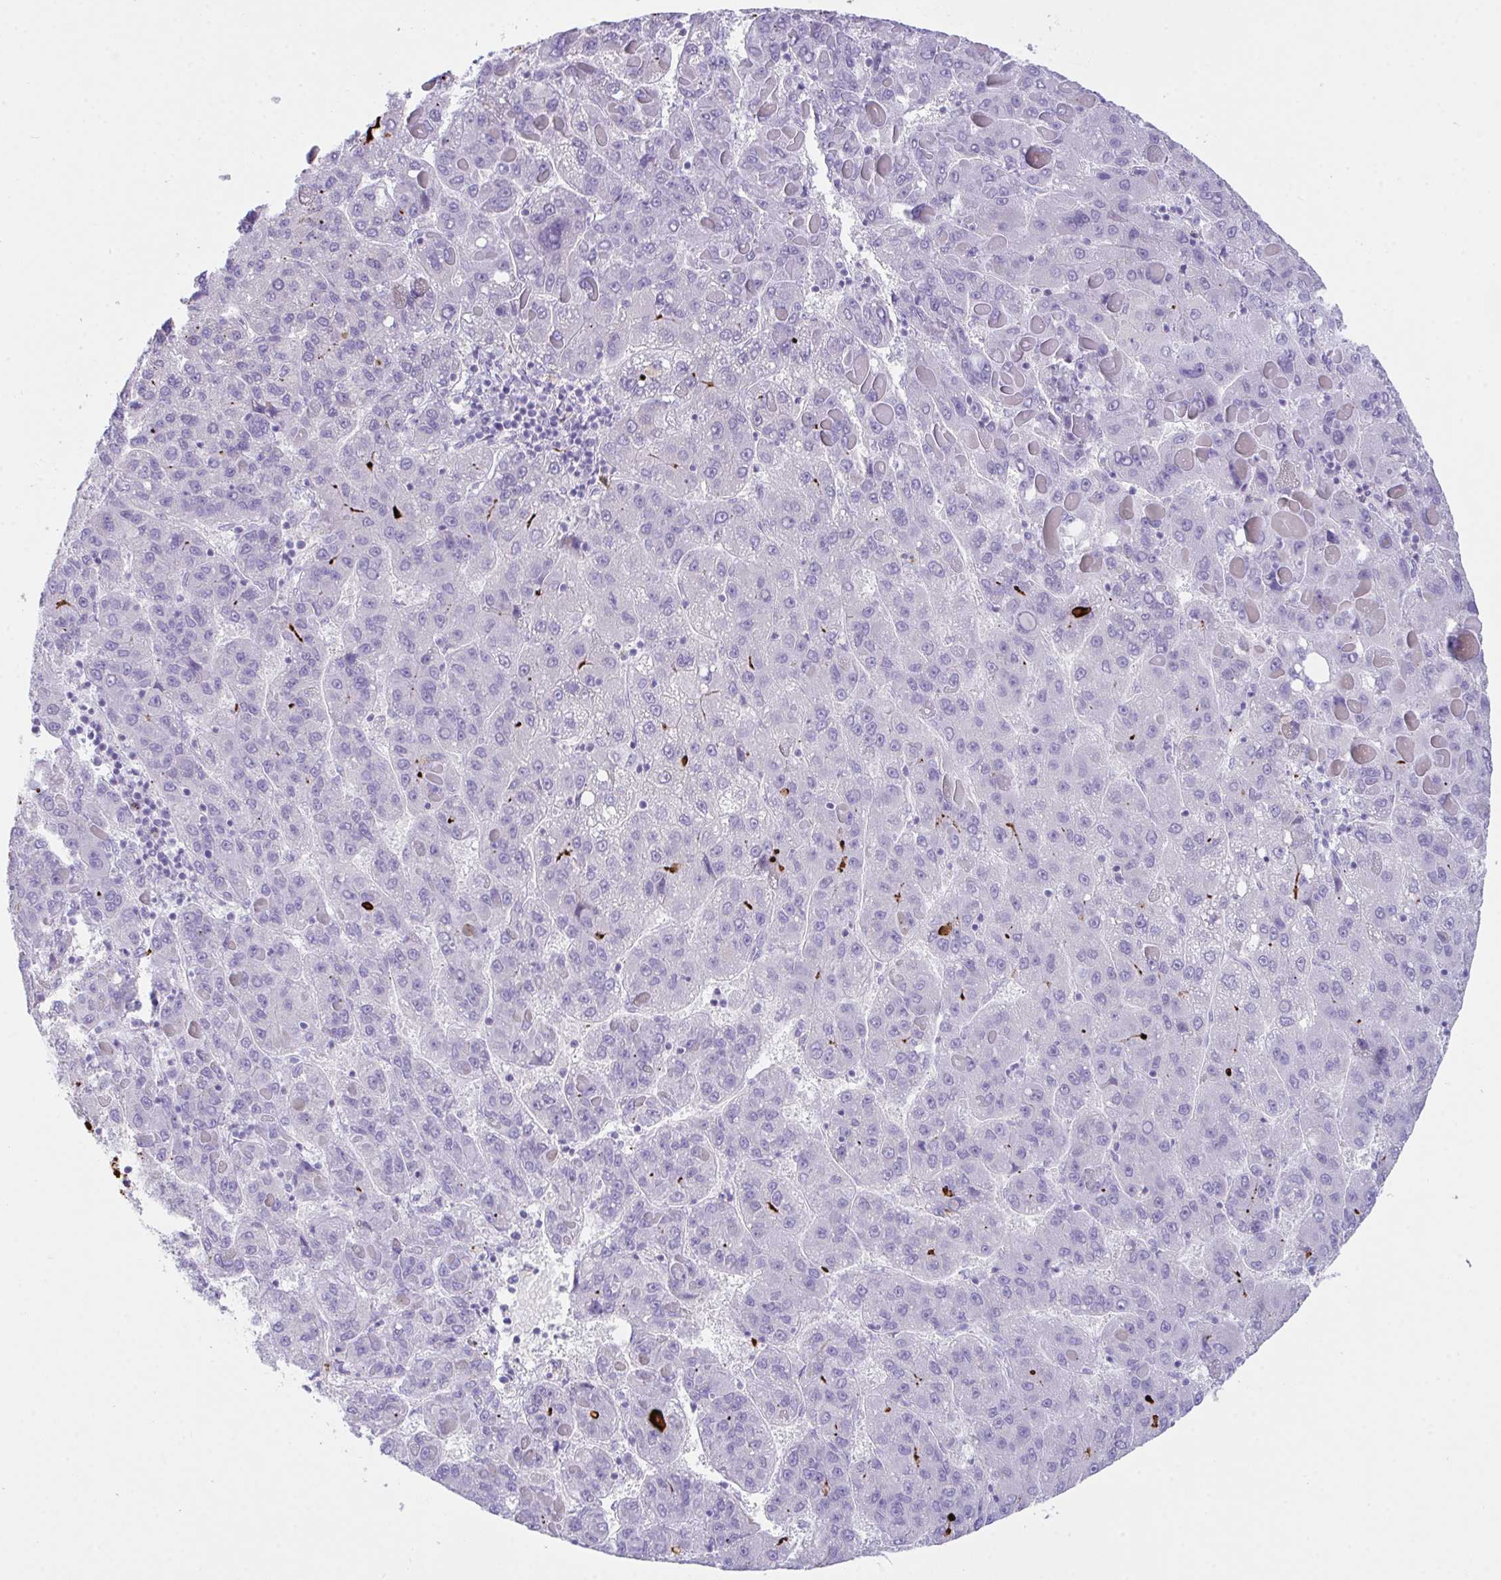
{"staining": {"intensity": "negative", "quantity": "none", "location": "none"}, "tissue": "liver cancer", "cell_type": "Tumor cells", "image_type": "cancer", "snomed": [{"axis": "morphology", "description": "Carcinoma, Hepatocellular, NOS"}, {"axis": "topography", "description": "Liver"}], "caption": "Immunohistochemistry micrograph of neoplastic tissue: human hepatocellular carcinoma (liver) stained with DAB shows no significant protein expression in tumor cells.", "gene": "KMT2E", "patient": {"sex": "female", "age": 82}}